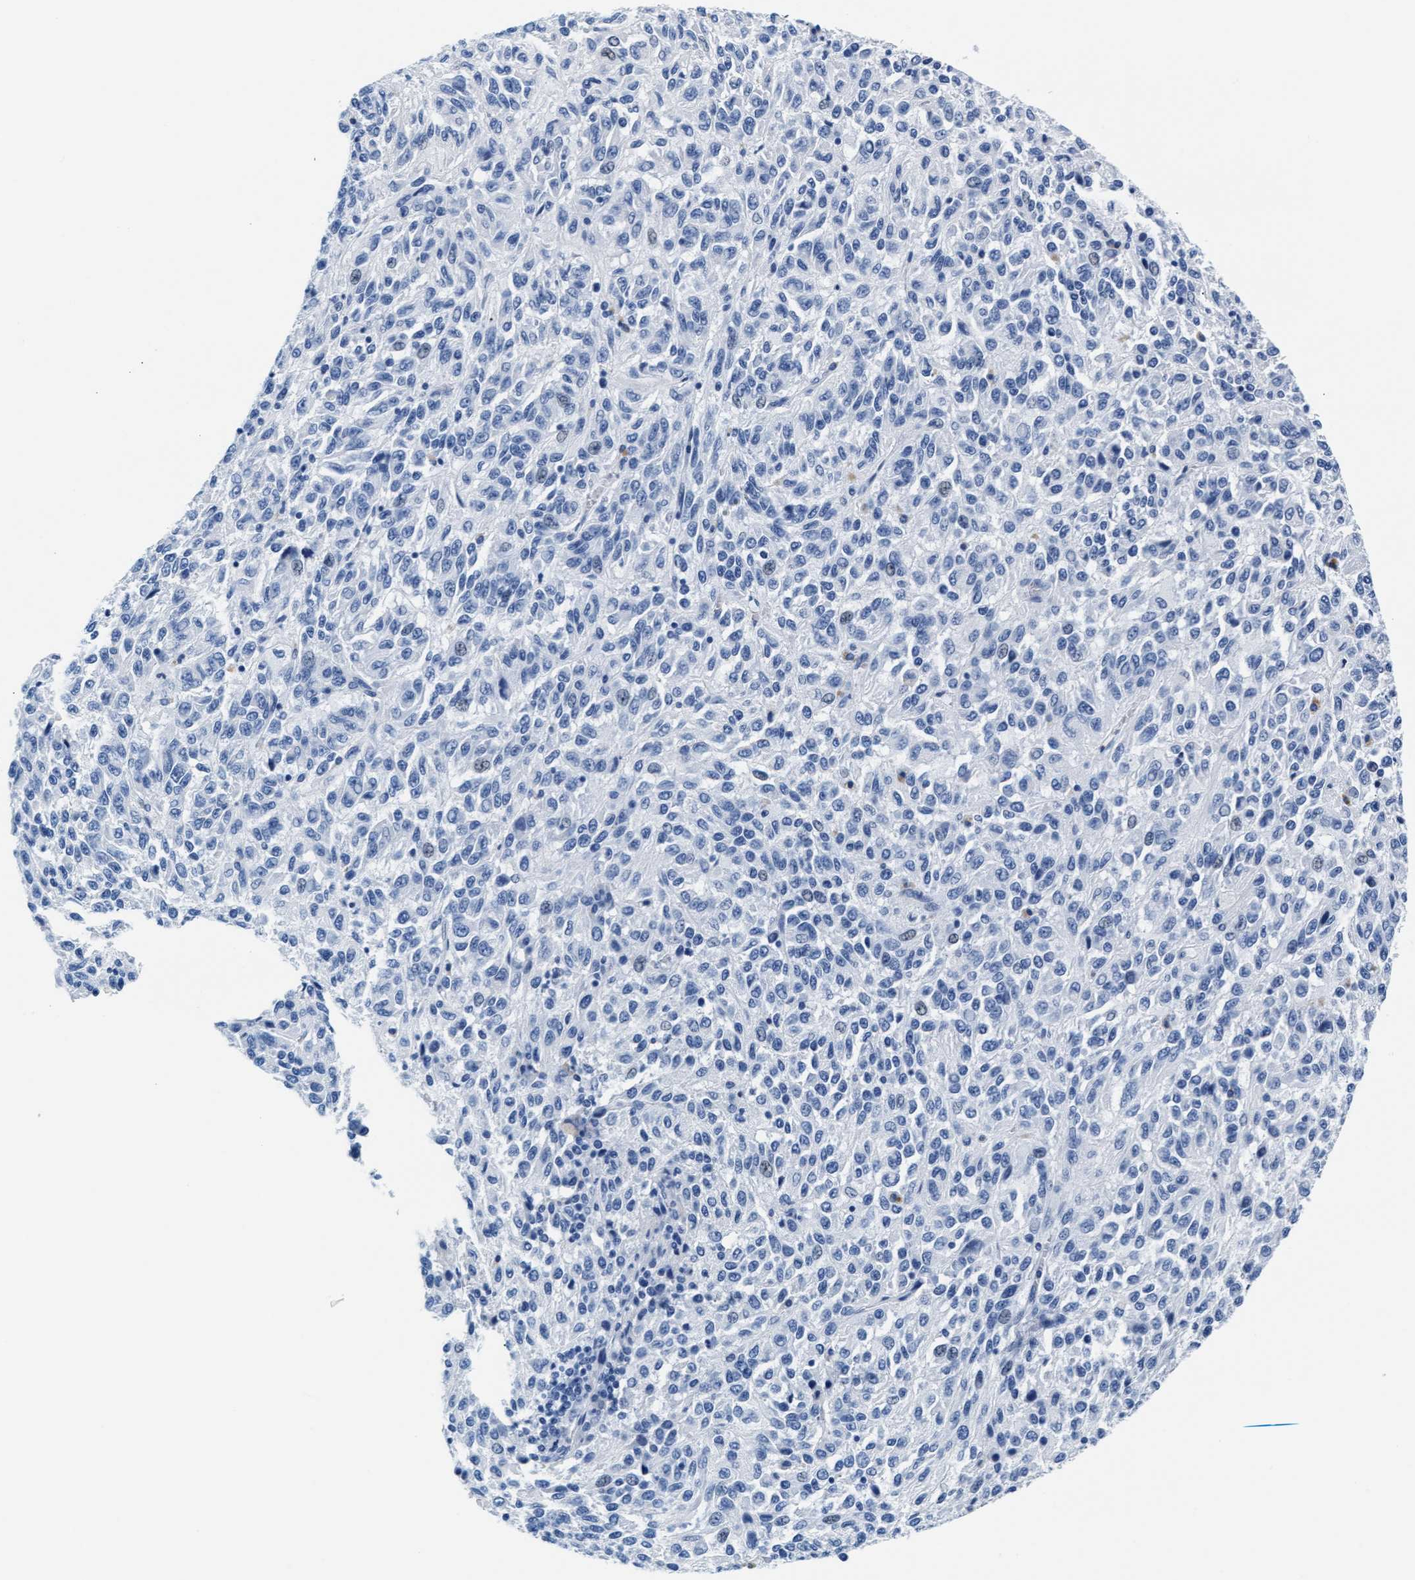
{"staining": {"intensity": "negative", "quantity": "none", "location": "none"}, "tissue": "melanoma", "cell_type": "Tumor cells", "image_type": "cancer", "snomed": [{"axis": "morphology", "description": "Malignant melanoma, Metastatic site"}, {"axis": "topography", "description": "Lung"}], "caption": "Histopathology image shows no protein expression in tumor cells of malignant melanoma (metastatic site) tissue.", "gene": "MMP8", "patient": {"sex": "male", "age": 64}}